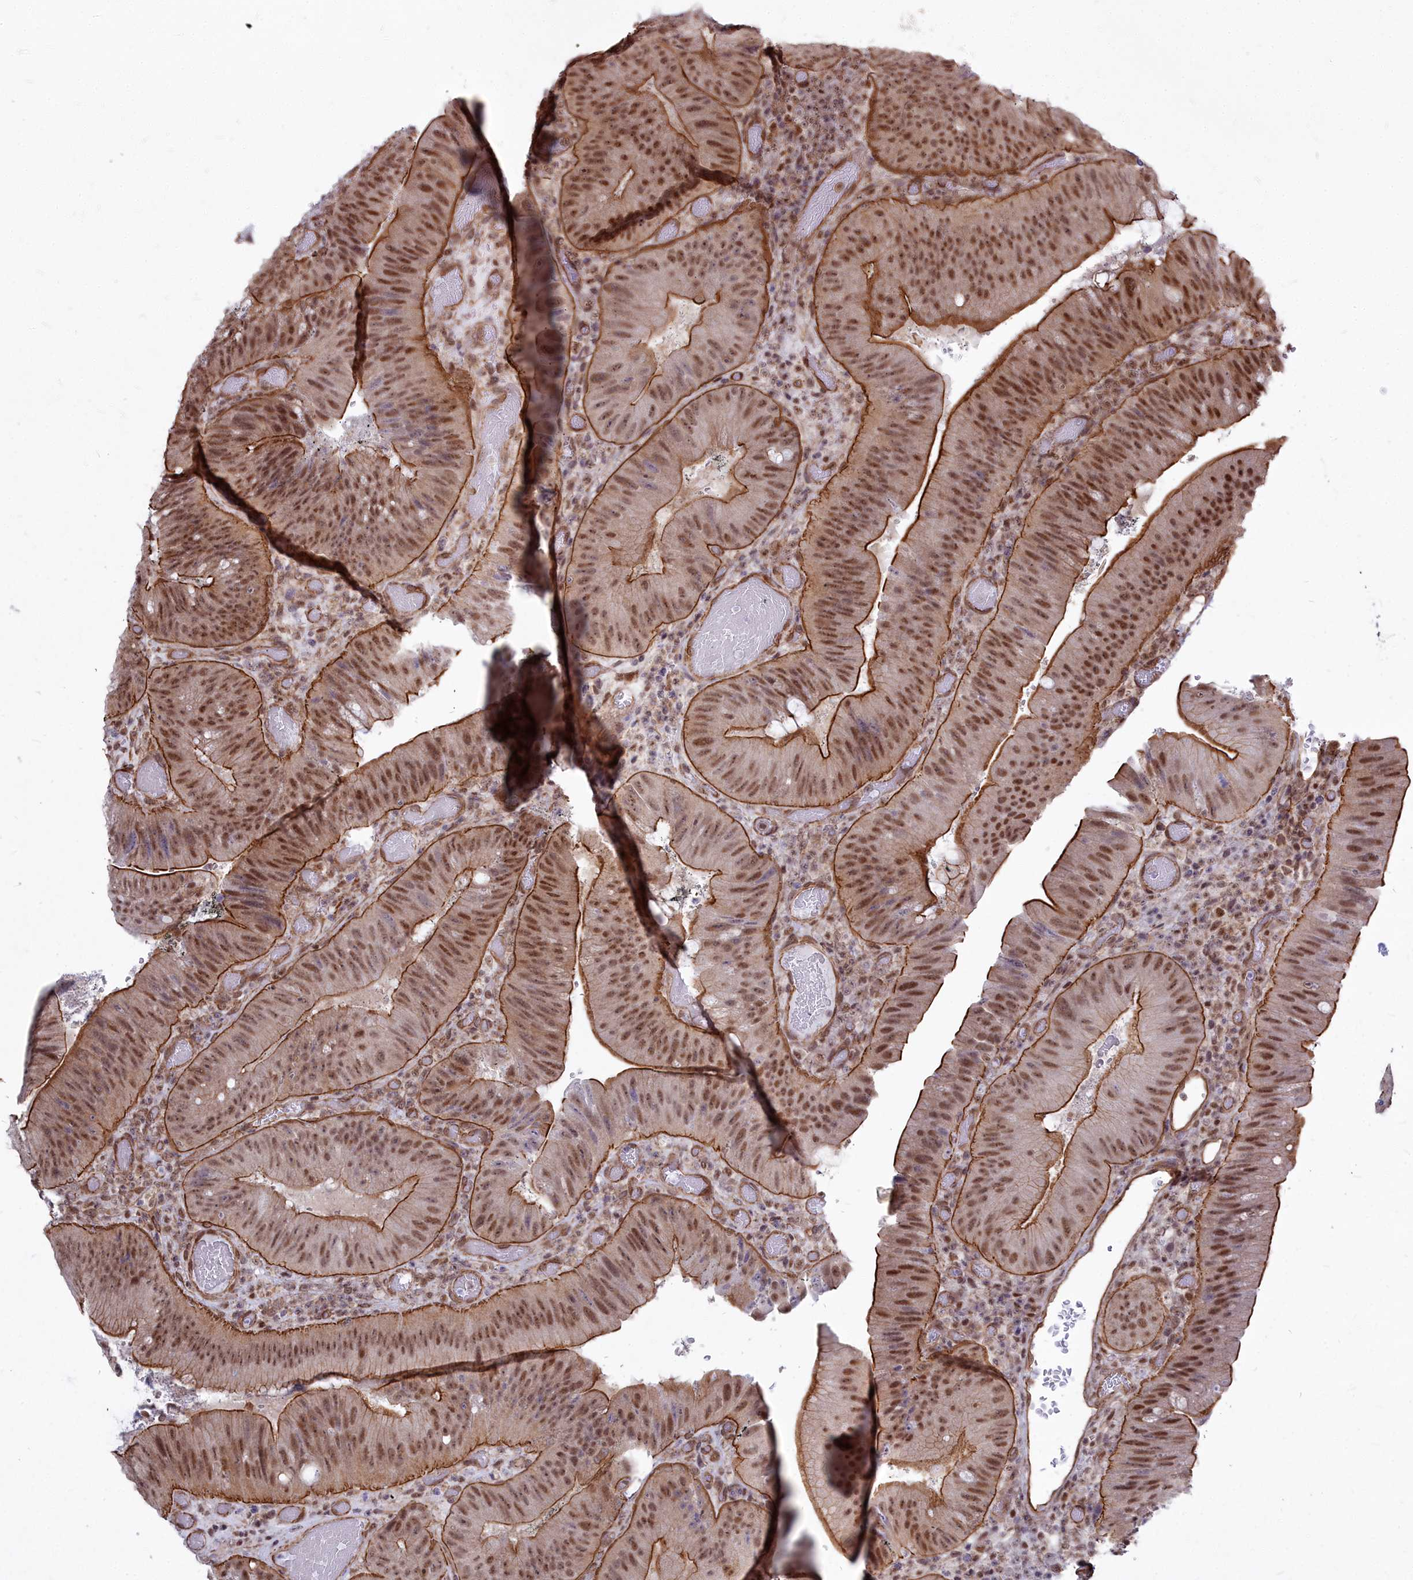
{"staining": {"intensity": "moderate", "quantity": ">75%", "location": "cytoplasmic/membranous,nuclear"}, "tissue": "colorectal cancer", "cell_type": "Tumor cells", "image_type": "cancer", "snomed": [{"axis": "morphology", "description": "Adenocarcinoma, NOS"}, {"axis": "topography", "description": "Colon"}], "caption": "Immunohistochemical staining of human adenocarcinoma (colorectal) displays medium levels of moderate cytoplasmic/membranous and nuclear positivity in about >75% of tumor cells. (DAB = brown stain, brightfield microscopy at high magnification).", "gene": "YJU2", "patient": {"sex": "female", "age": 43}}